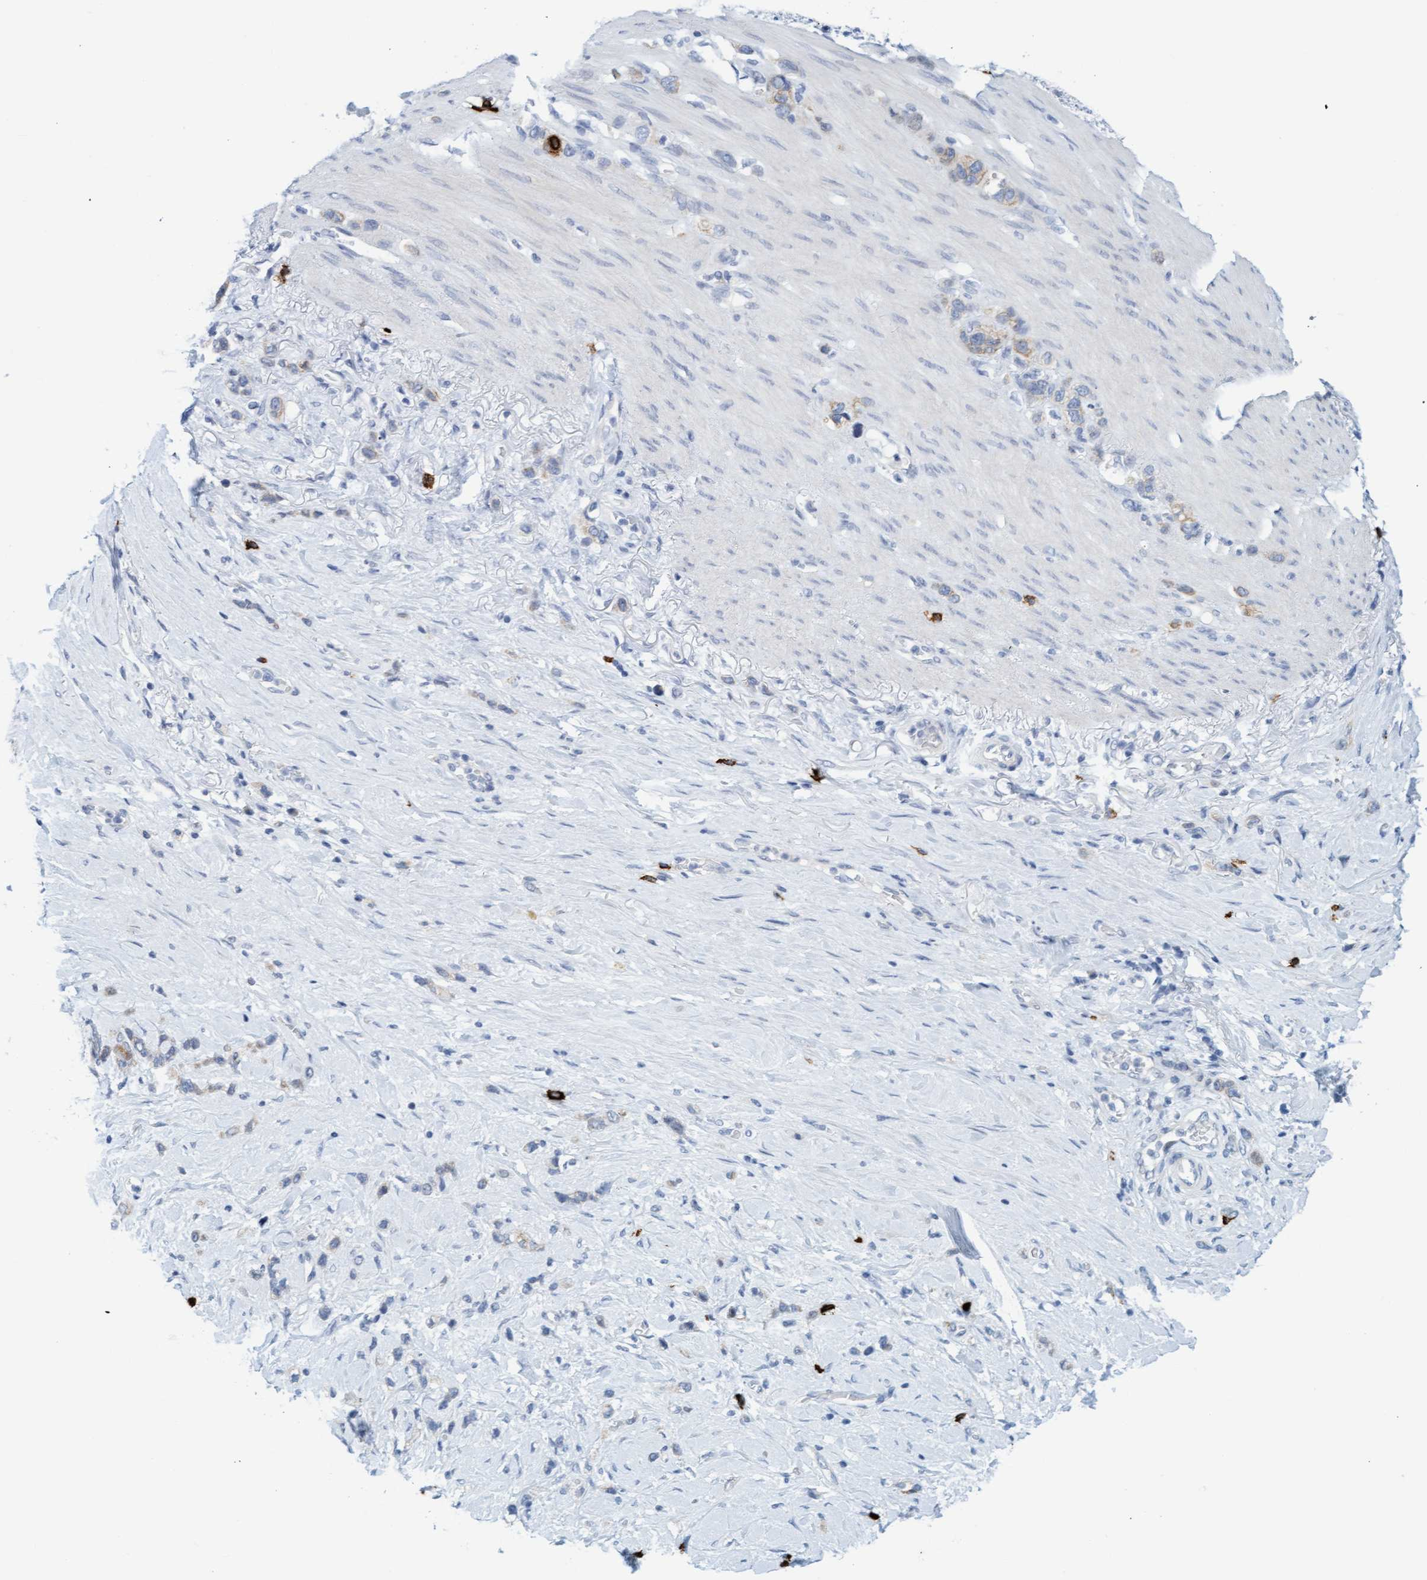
{"staining": {"intensity": "weak", "quantity": "<25%", "location": "cytoplasmic/membranous"}, "tissue": "stomach cancer", "cell_type": "Tumor cells", "image_type": "cancer", "snomed": [{"axis": "morphology", "description": "Normal tissue, NOS"}, {"axis": "morphology", "description": "Adenocarcinoma, NOS"}, {"axis": "morphology", "description": "Adenocarcinoma, High grade"}, {"axis": "topography", "description": "Stomach, upper"}, {"axis": "topography", "description": "Stomach"}], "caption": "The micrograph exhibits no staining of tumor cells in stomach adenocarcinoma.", "gene": "CPA3", "patient": {"sex": "female", "age": 65}}